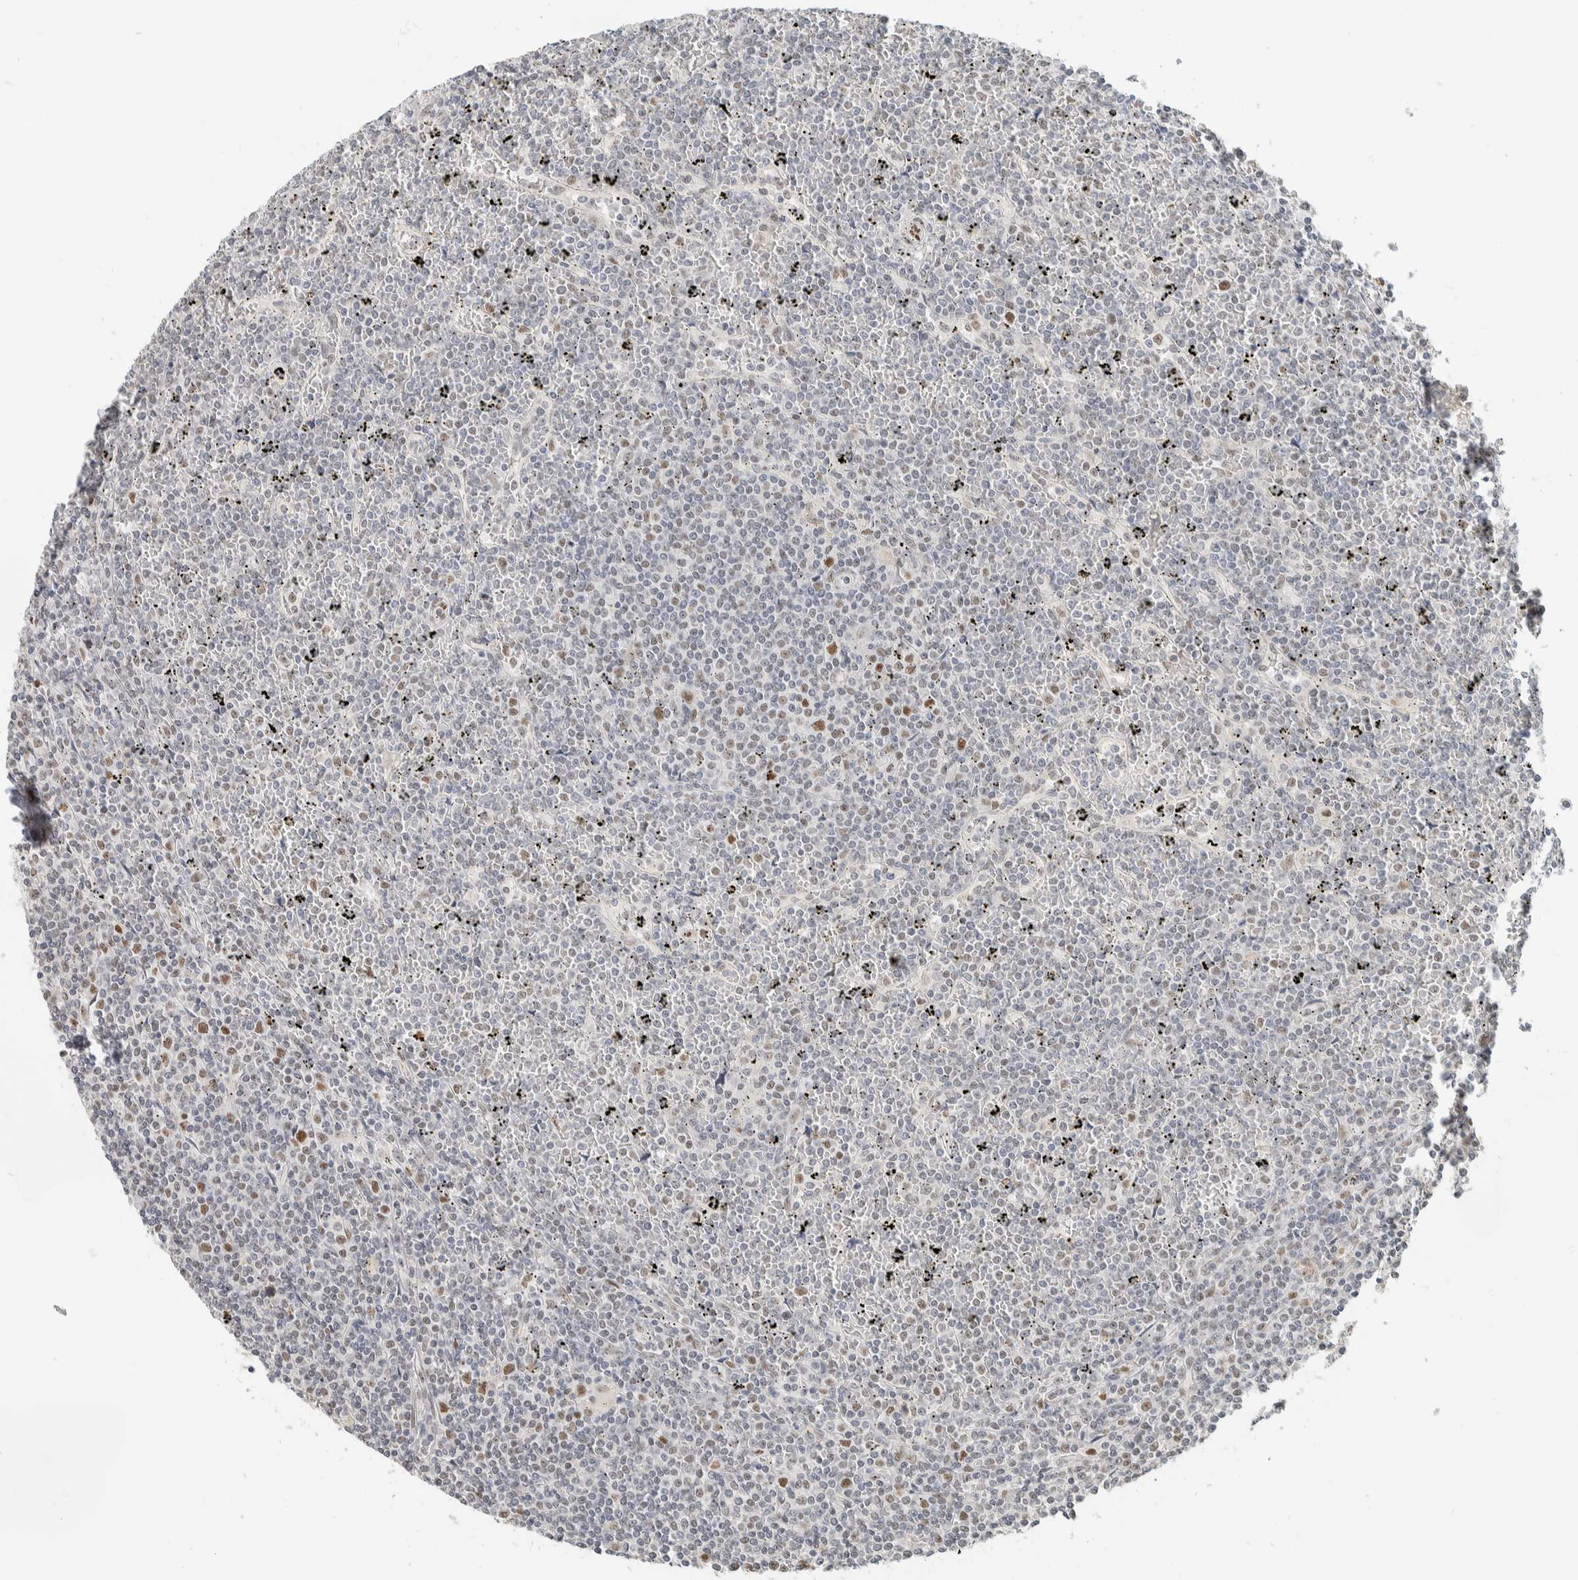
{"staining": {"intensity": "weak", "quantity": "<25%", "location": "nuclear"}, "tissue": "lymphoma", "cell_type": "Tumor cells", "image_type": "cancer", "snomed": [{"axis": "morphology", "description": "Malignant lymphoma, non-Hodgkin's type, Low grade"}, {"axis": "topography", "description": "Spleen"}], "caption": "Tumor cells are negative for protein expression in human lymphoma.", "gene": "PUS7", "patient": {"sex": "female", "age": 19}}